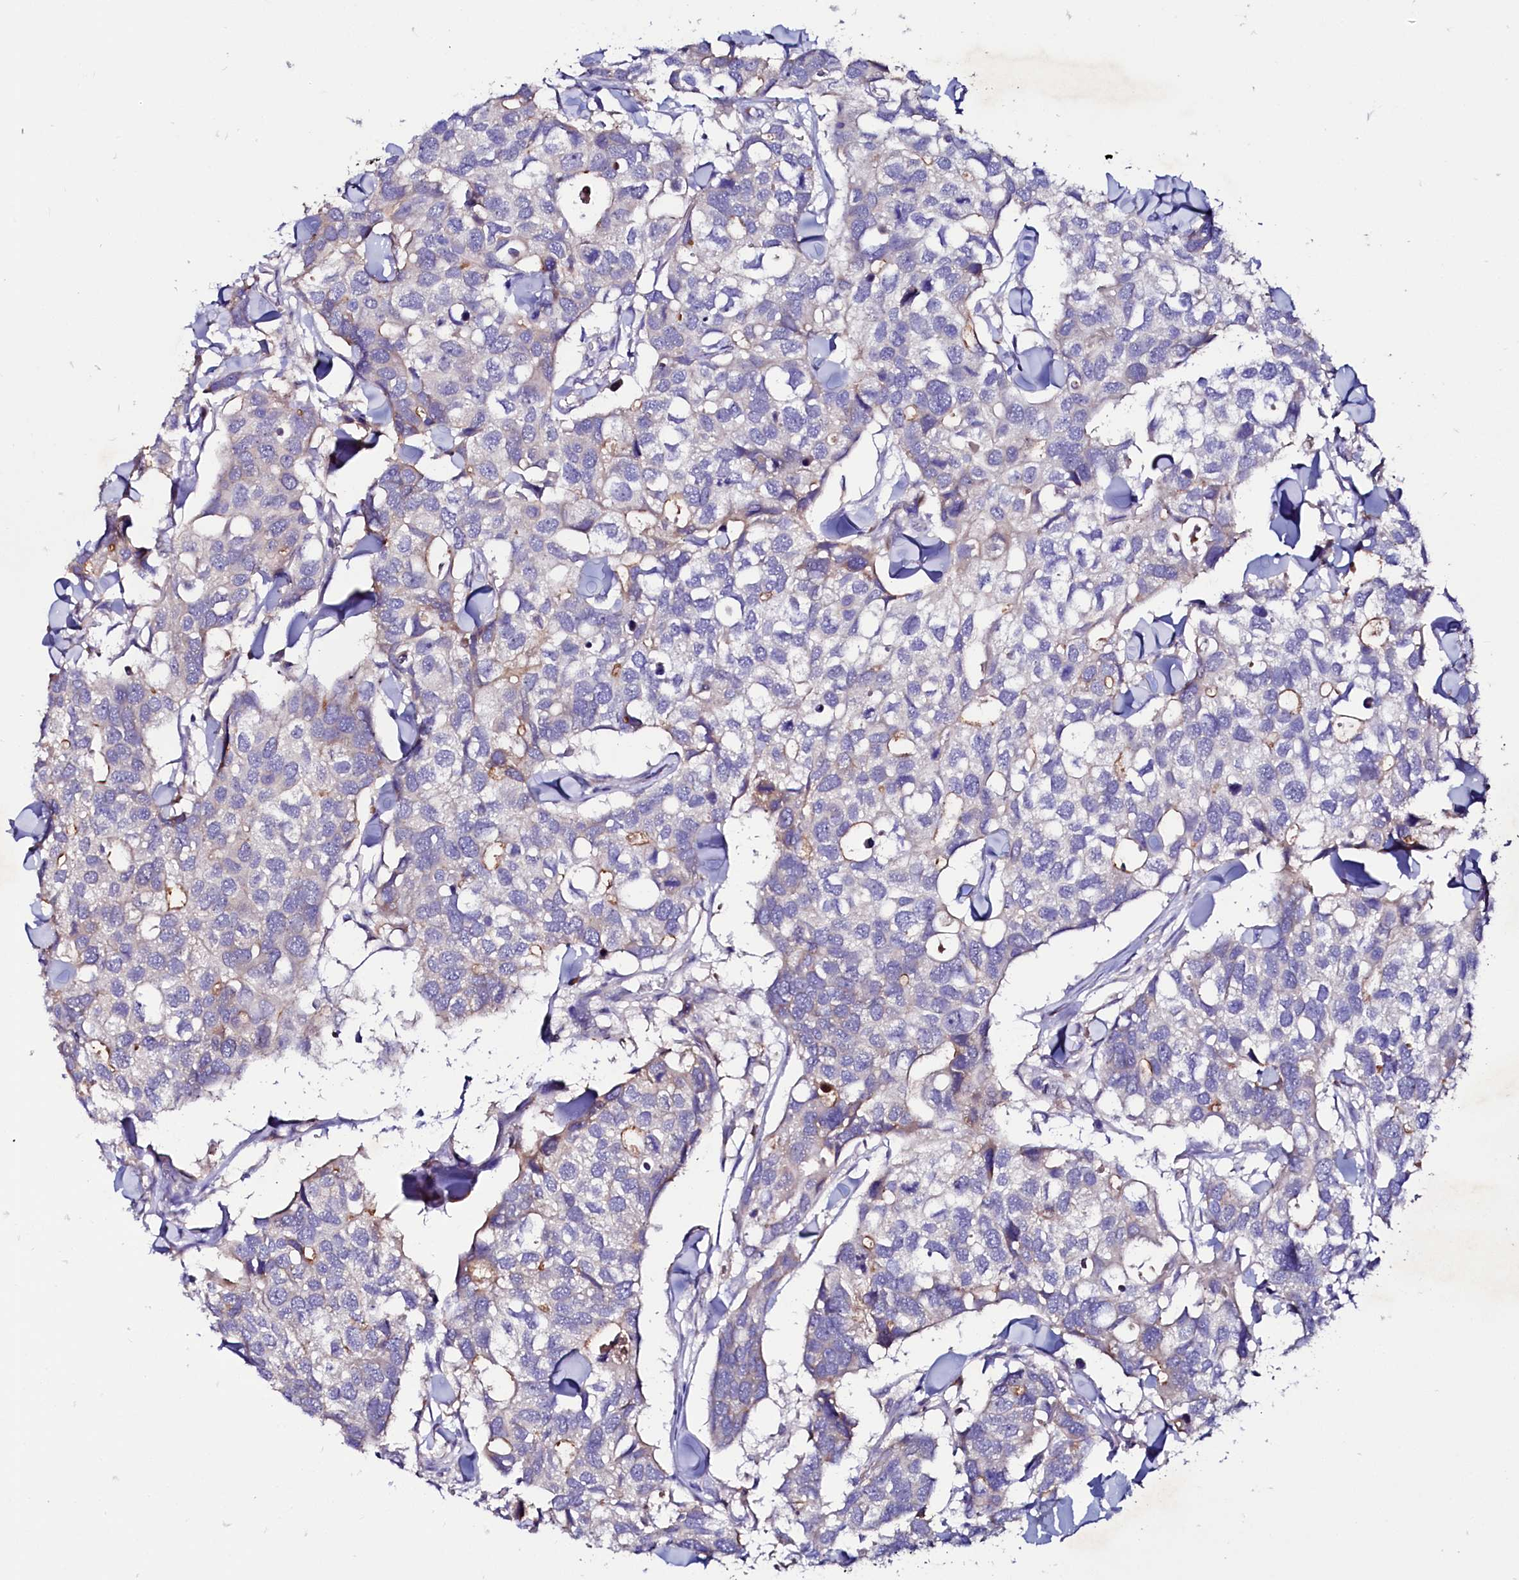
{"staining": {"intensity": "weak", "quantity": "<25%", "location": "cytoplasmic/membranous"}, "tissue": "breast cancer", "cell_type": "Tumor cells", "image_type": "cancer", "snomed": [{"axis": "morphology", "description": "Duct carcinoma"}, {"axis": "topography", "description": "Breast"}], "caption": "Immunohistochemistry (IHC) histopathology image of neoplastic tissue: human breast cancer (intraductal carcinoma) stained with DAB (3,3'-diaminobenzidine) demonstrates no significant protein staining in tumor cells.", "gene": "IL17RD", "patient": {"sex": "female", "age": 83}}